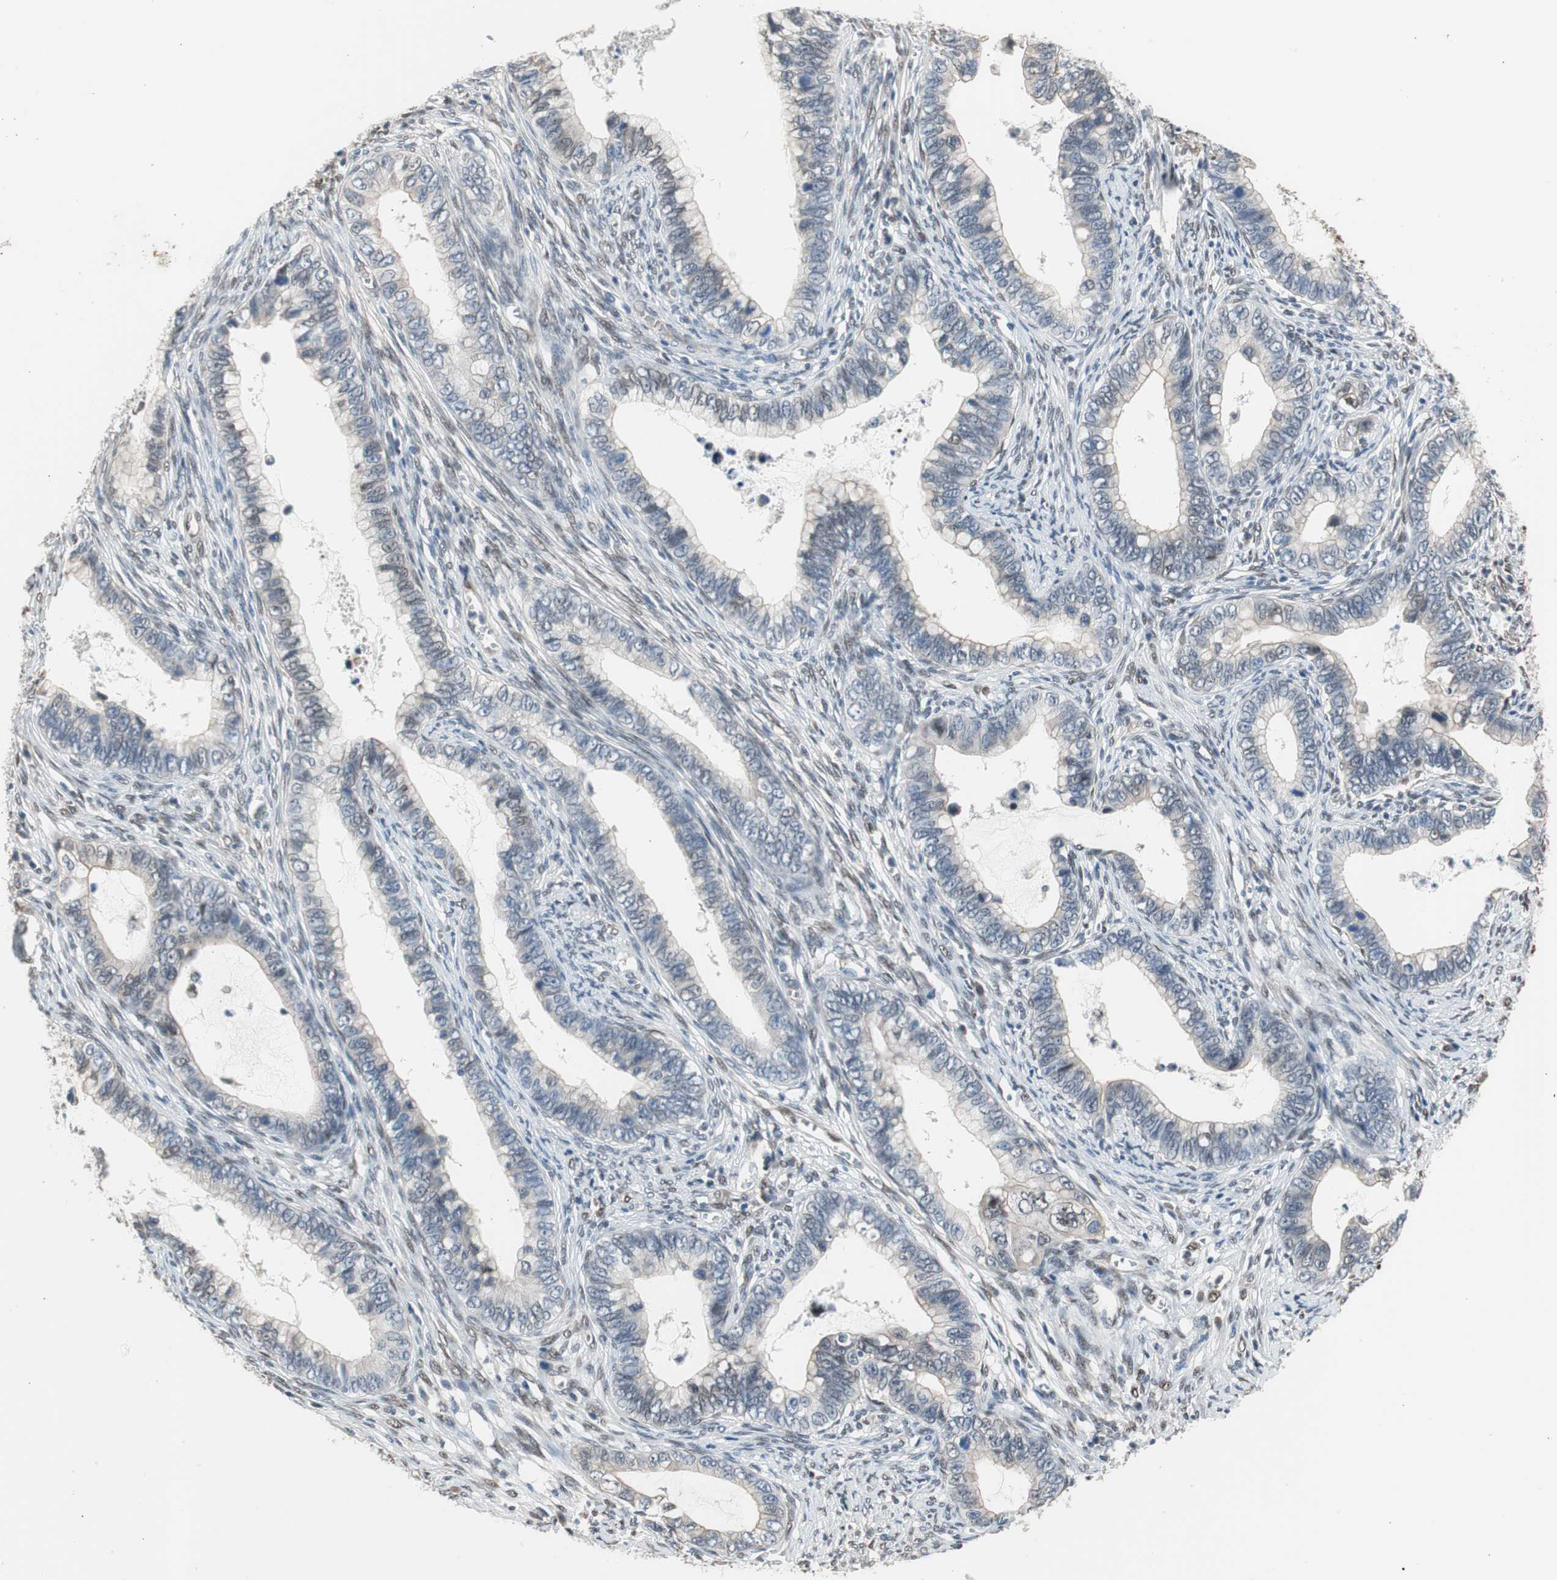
{"staining": {"intensity": "negative", "quantity": "none", "location": "none"}, "tissue": "cervical cancer", "cell_type": "Tumor cells", "image_type": "cancer", "snomed": [{"axis": "morphology", "description": "Adenocarcinoma, NOS"}, {"axis": "topography", "description": "Cervix"}], "caption": "Cervical adenocarcinoma stained for a protein using immunohistochemistry exhibits no expression tumor cells.", "gene": "PML", "patient": {"sex": "female", "age": 44}}